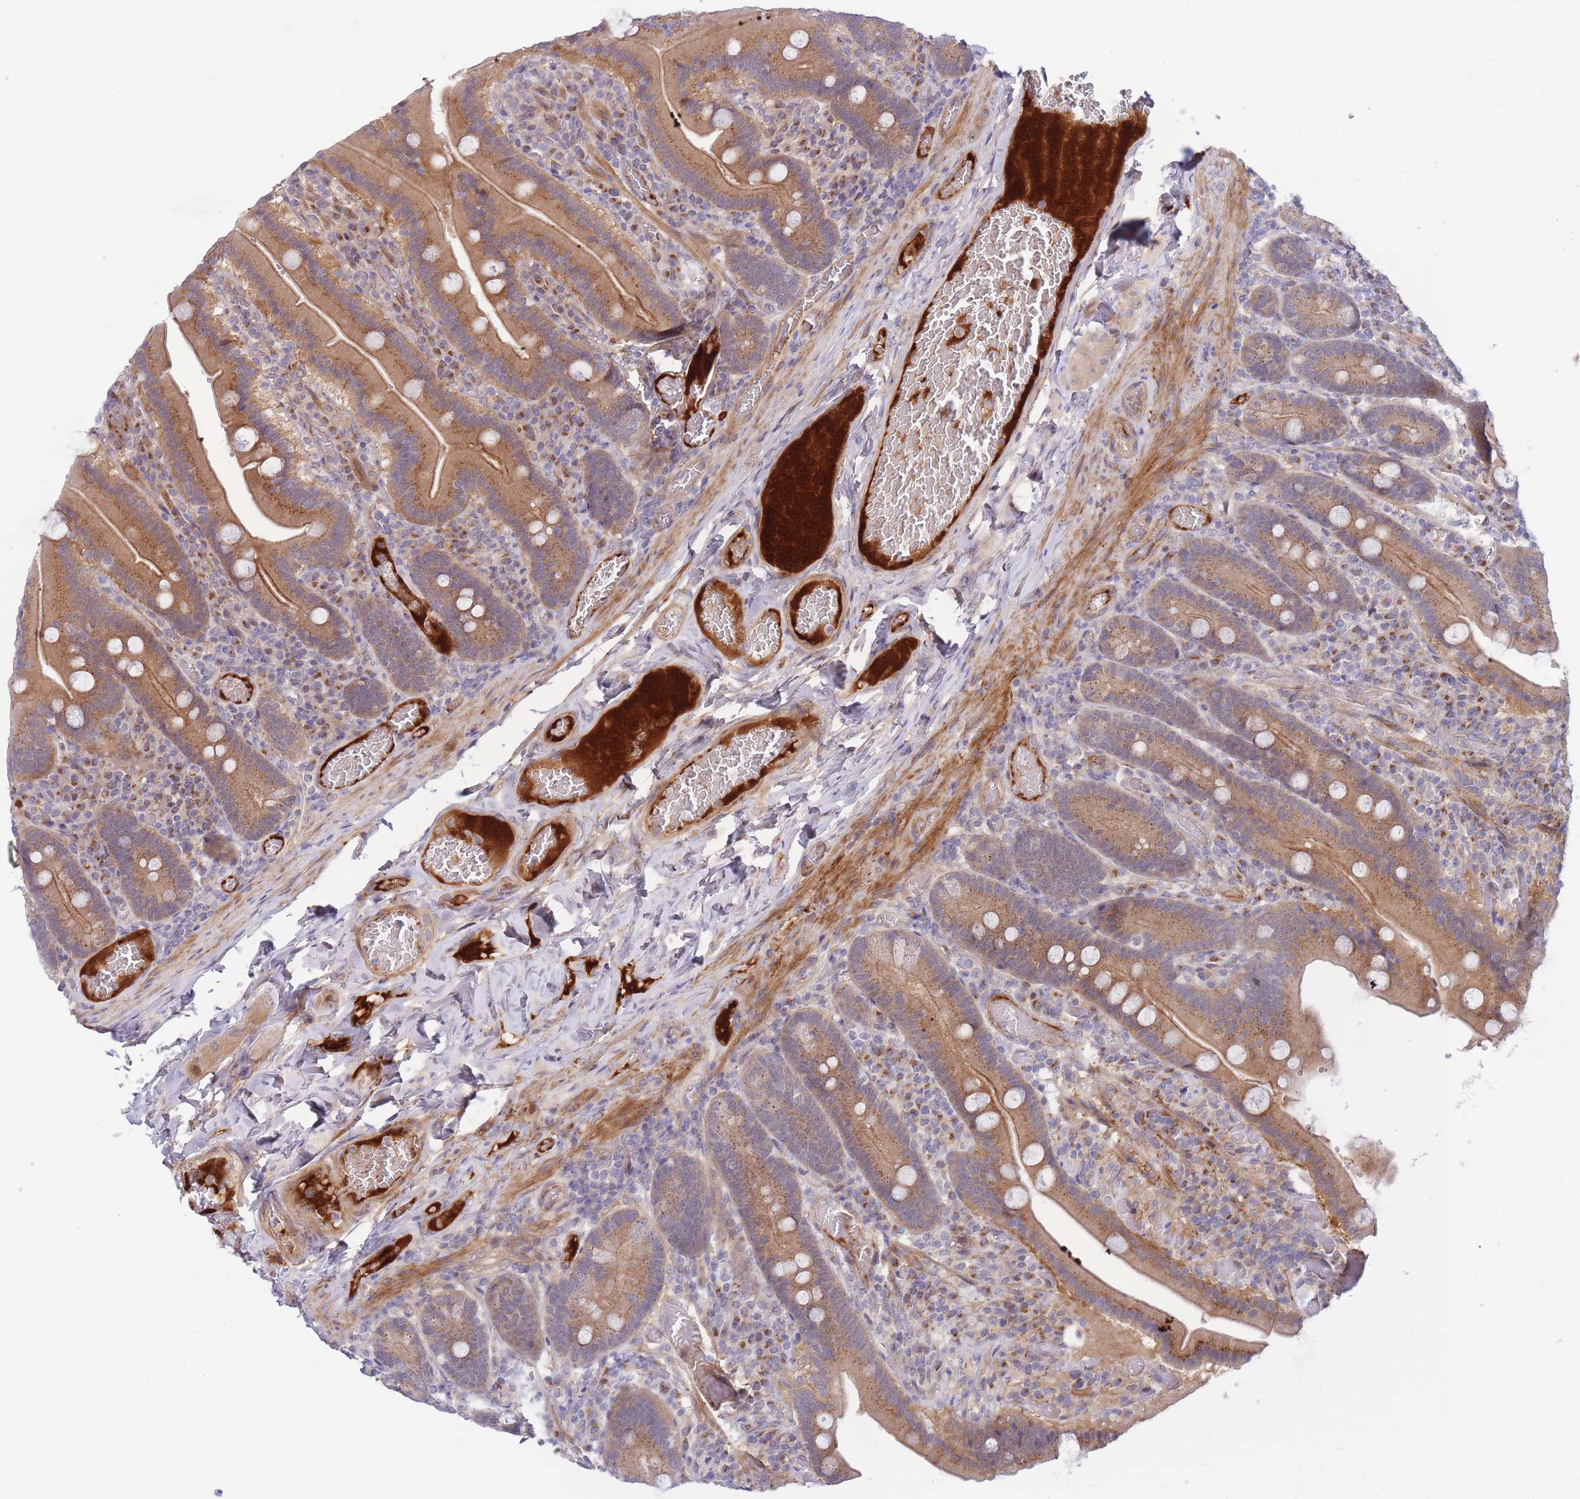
{"staining": {"intensity": "moderate", "quantity": ">75%", "location": "cytoplasmic/membranous"}, "tissue": "duodenum", "cell_type": "Glandular cells", "image_type": "normal", "snomed": [{"axis": "morphology", "description": "Normal tissue, NOS"}, {"axis": "topography", "description": "Duodenum"}], "caption": "Duodenum stained with DAB immunohistochemistry exhibits medium levels of moderate cytoplasmic/membranous positivity in approximately >75% of glandular cells.", "gene": "APOL4", "patient": {"sex": "female", "age": 62}}